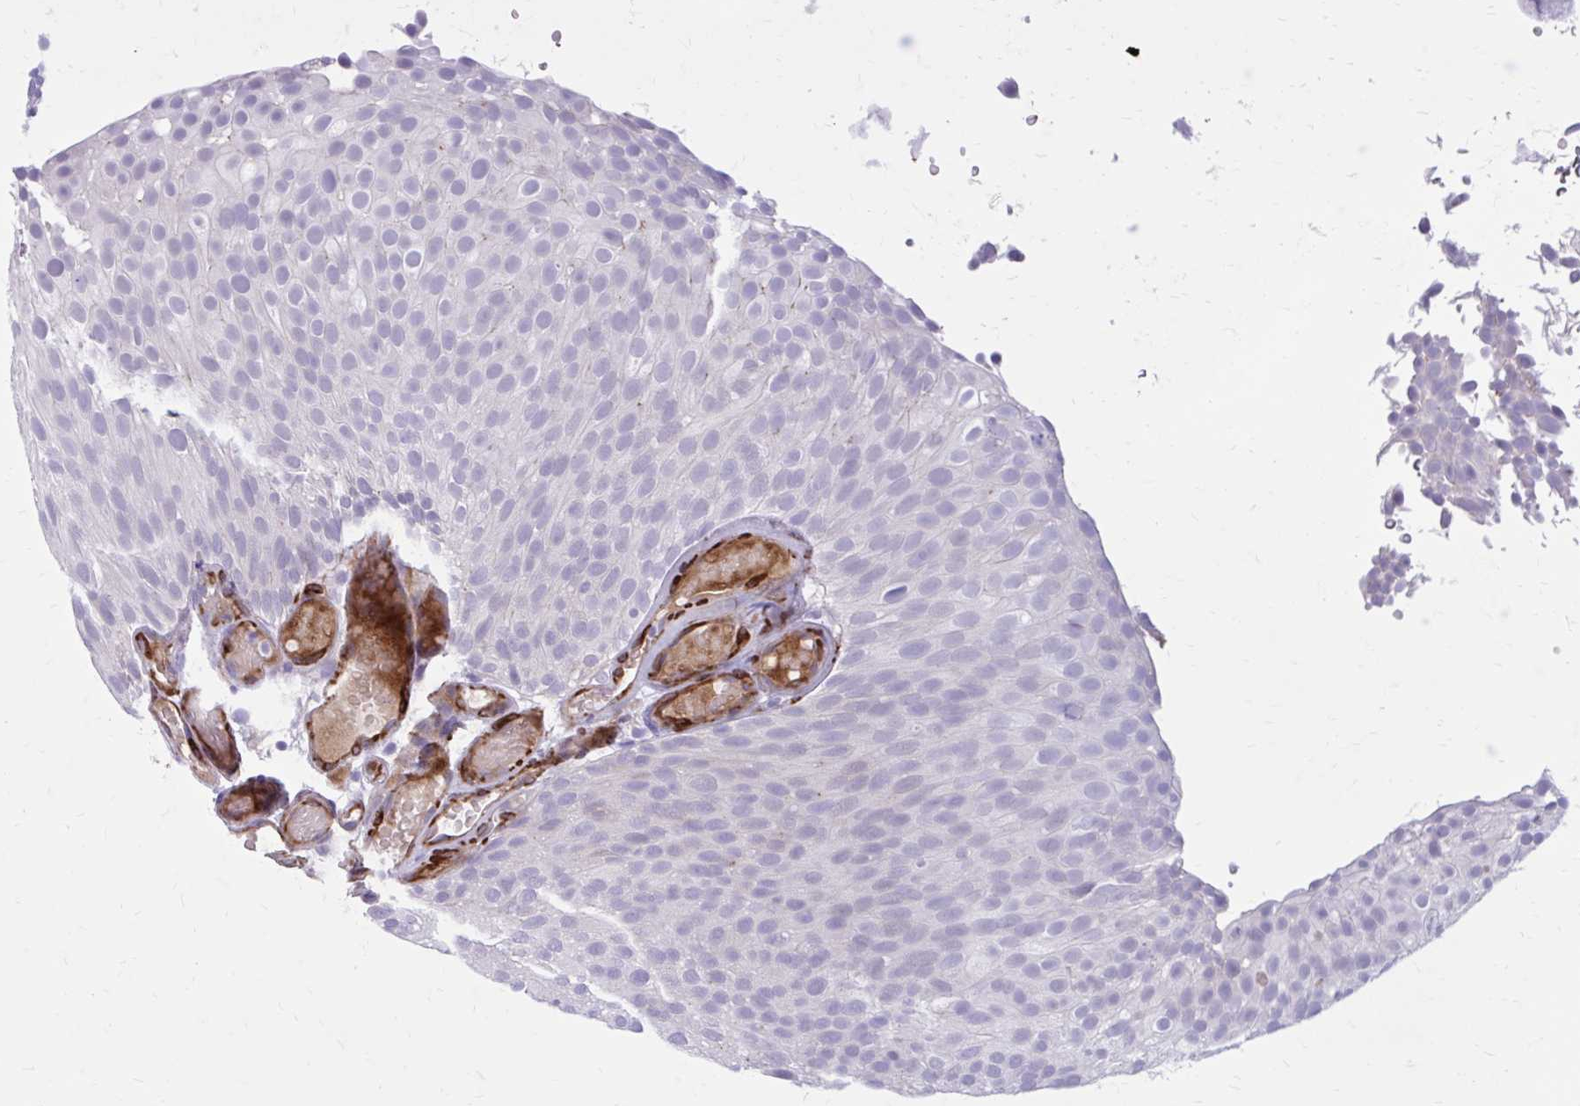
{"staining": {"intensity": "negative", "quantity": "none", "location": "none"}, "tissue": "urothelial cancer", "cell_type": "Tumor cells", "image_type": "cancer", "snomed": [{"axis": "morphology", "description": "Urothelial carcinoma, Low grade"}, {"axis": "topography", "description": "Urinary bladder"}], "caption": "A histopathology image of urothelial carcinoma (low-grade) stained for a protein shows no brown staining in tumor cells.", "gene": "BEND5", "patient": {"sex": "male", "age": 78}}